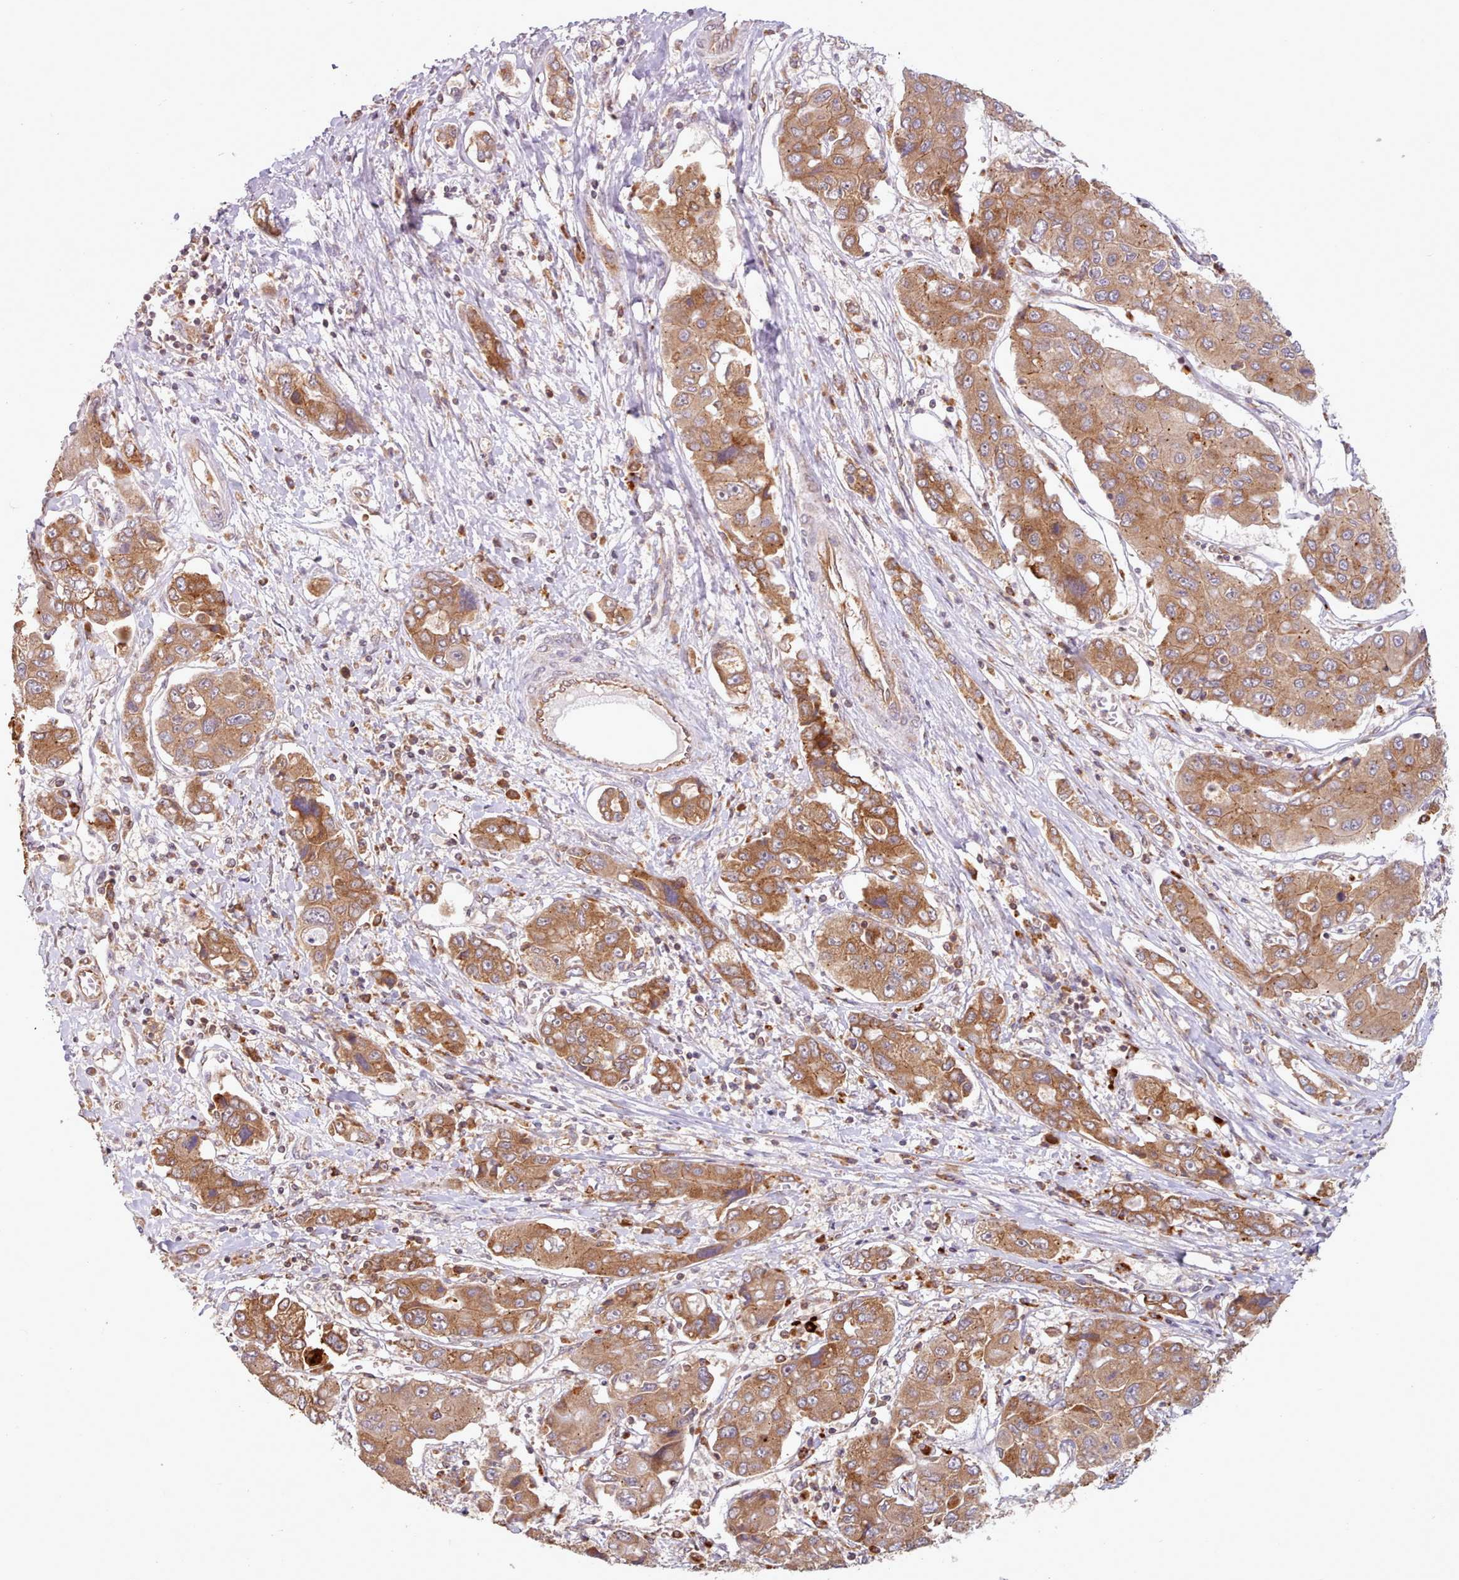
{"staining": {"intensity": "moderate", "quantity": ">75%", "location": "cytoplasmic/membranous"}, "tissue": "liver cancer", "cell_type": "Tumor cells", "image_type": "cancer", "snomed": [{"axis": "morphology", "description": "Cholangiocarcinoma"}, {"axis": "topography", "description": "Liver"}], "caption": "Cholangiocarcinoma (liver) tissue exhibits moderate cytoplasmic/membranous positivity in about >75% of tumor cells, visualized by immunohistochemistry.", "gene": "CRYBG1", "patient": {"sex": "male", "age": 67}}